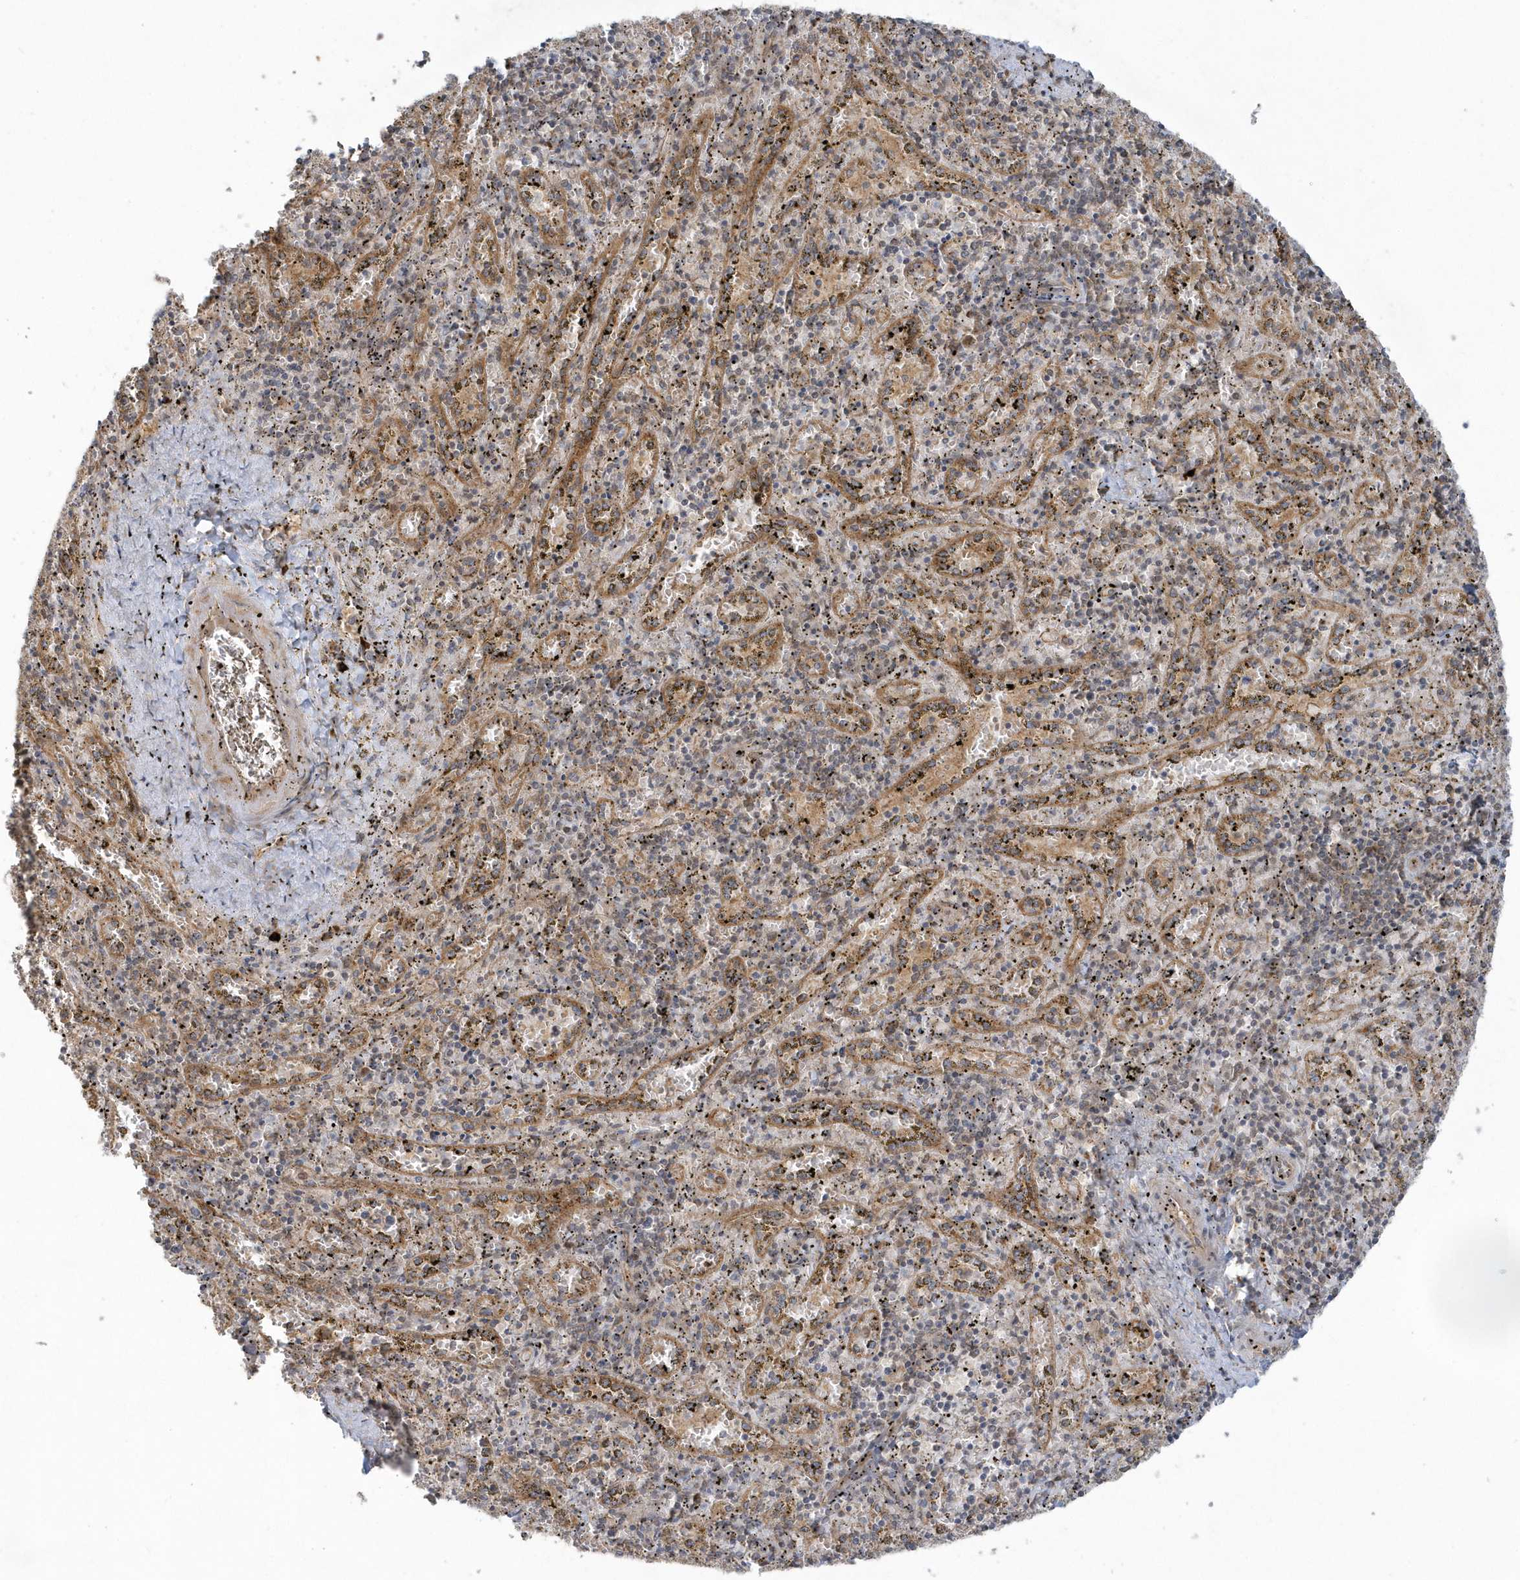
{"staining": {"intensity": "moderate", "quantity": "<25%", "location": "cytoplasmic/membranous"}, "tissue": "spleen", "cell_type": "Cells in red pulp", "image_type": "normal", "snomed": [{"axis": "morphology", "description": "Normal tissue, NOS"}, {"axis": "topography", "description": "Spleen"}], "caption": "Immunohistochemistry of normal spleen exhibits low levels of moderate cytoplasmic/membranous staining in about <25% of cells in red pulp.", "gene": "THG1L", "patient": {"sex": "male", "age": 11}}